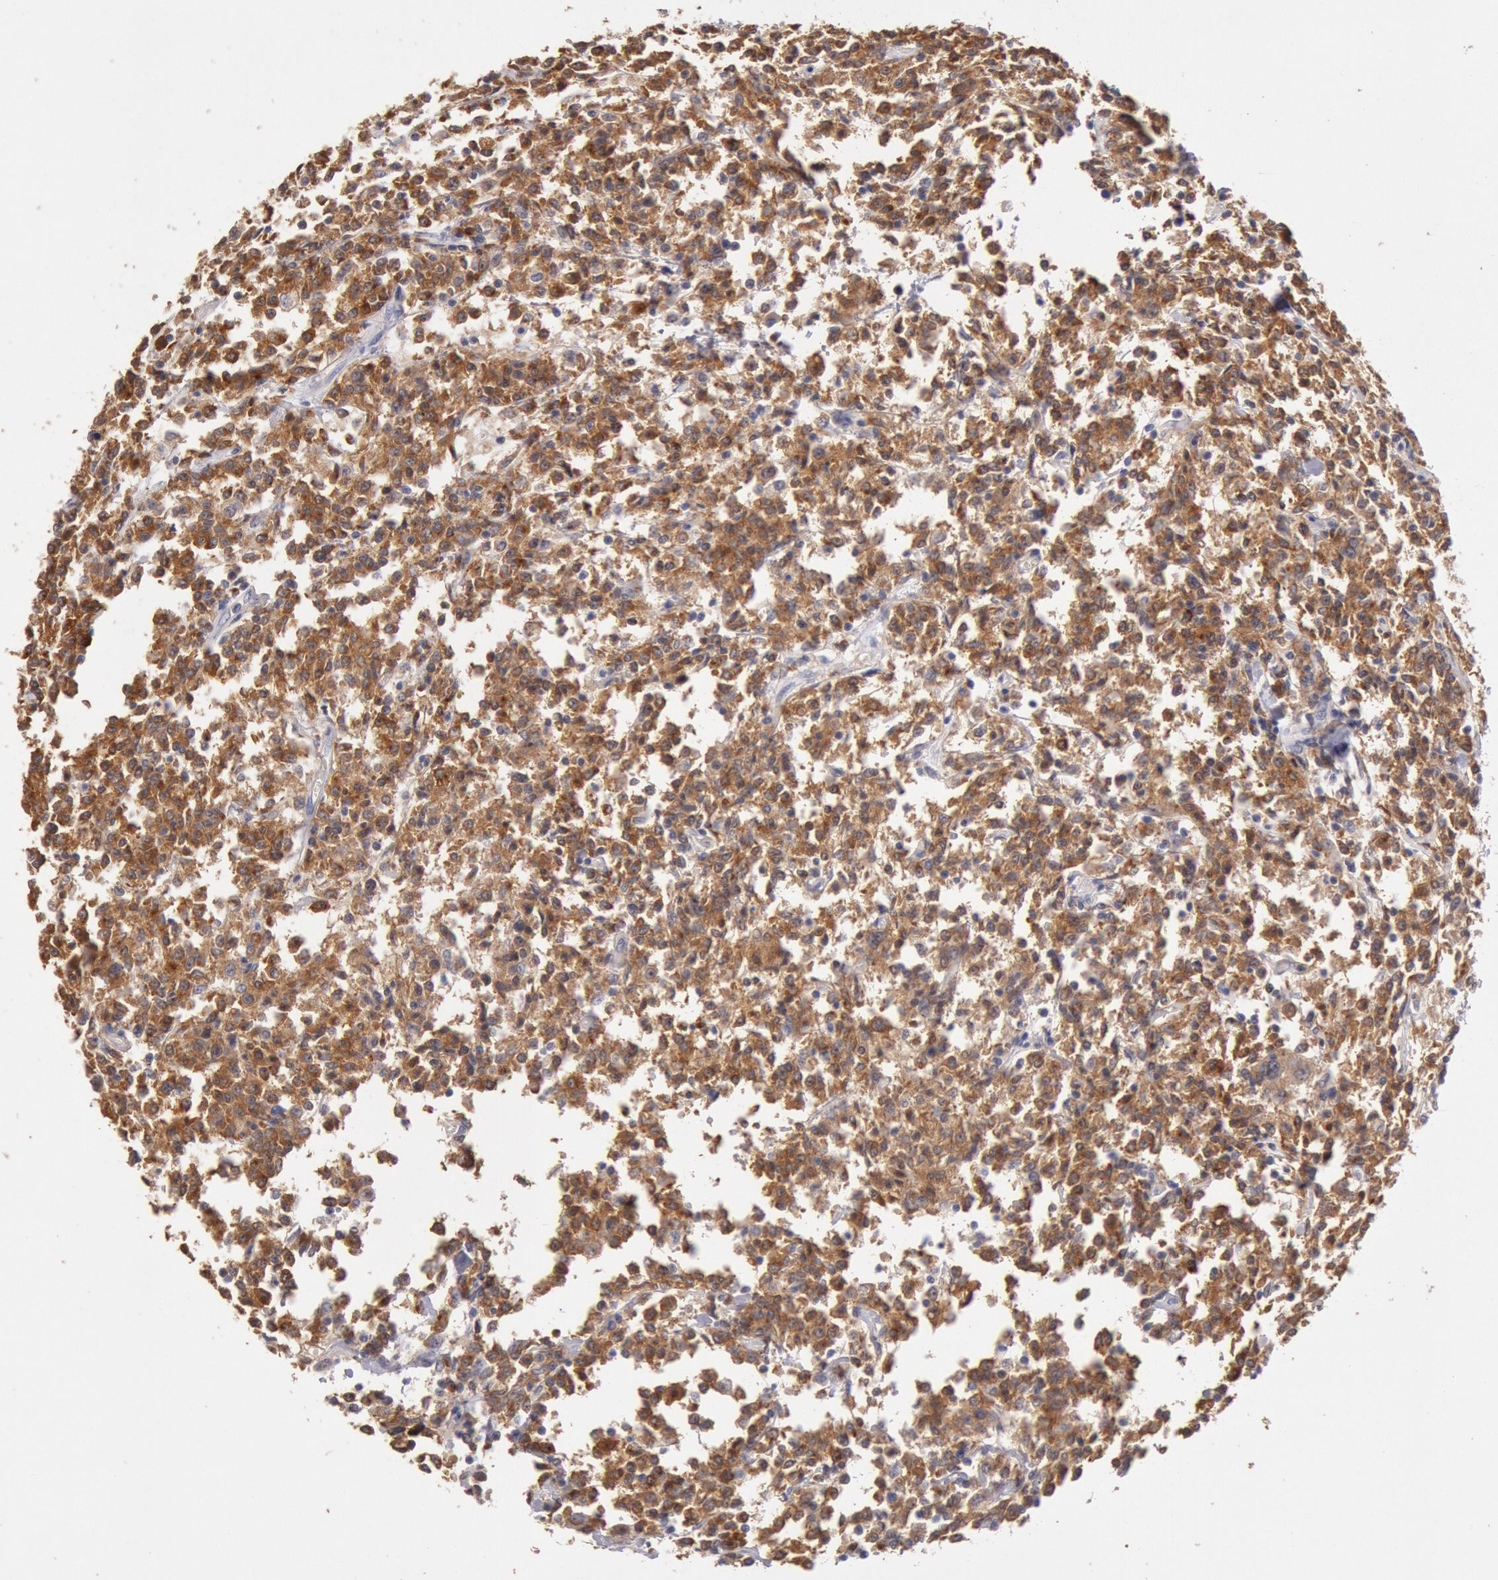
{"staining": {"intensity": "strong", "quantity": ">75%", "location": "cytoplasmic/membranous"}, "tissue": "lymphoma", "cell_type": "Tumor cells", "image_type": "cancer", "snomed": [{"axis": "morphology", "description": "Malignant lymphoma, non-Hodgkin's type, Low grade"}, {"axis": "topography", "description": "Small intestine"}], "caption": "Lymphoma tissue shows strong cytoplasmic/membranous expression in approximately >75% of tumor cells", "gene": "TMED8", "patient": {"sex": "female", "age": 59}}